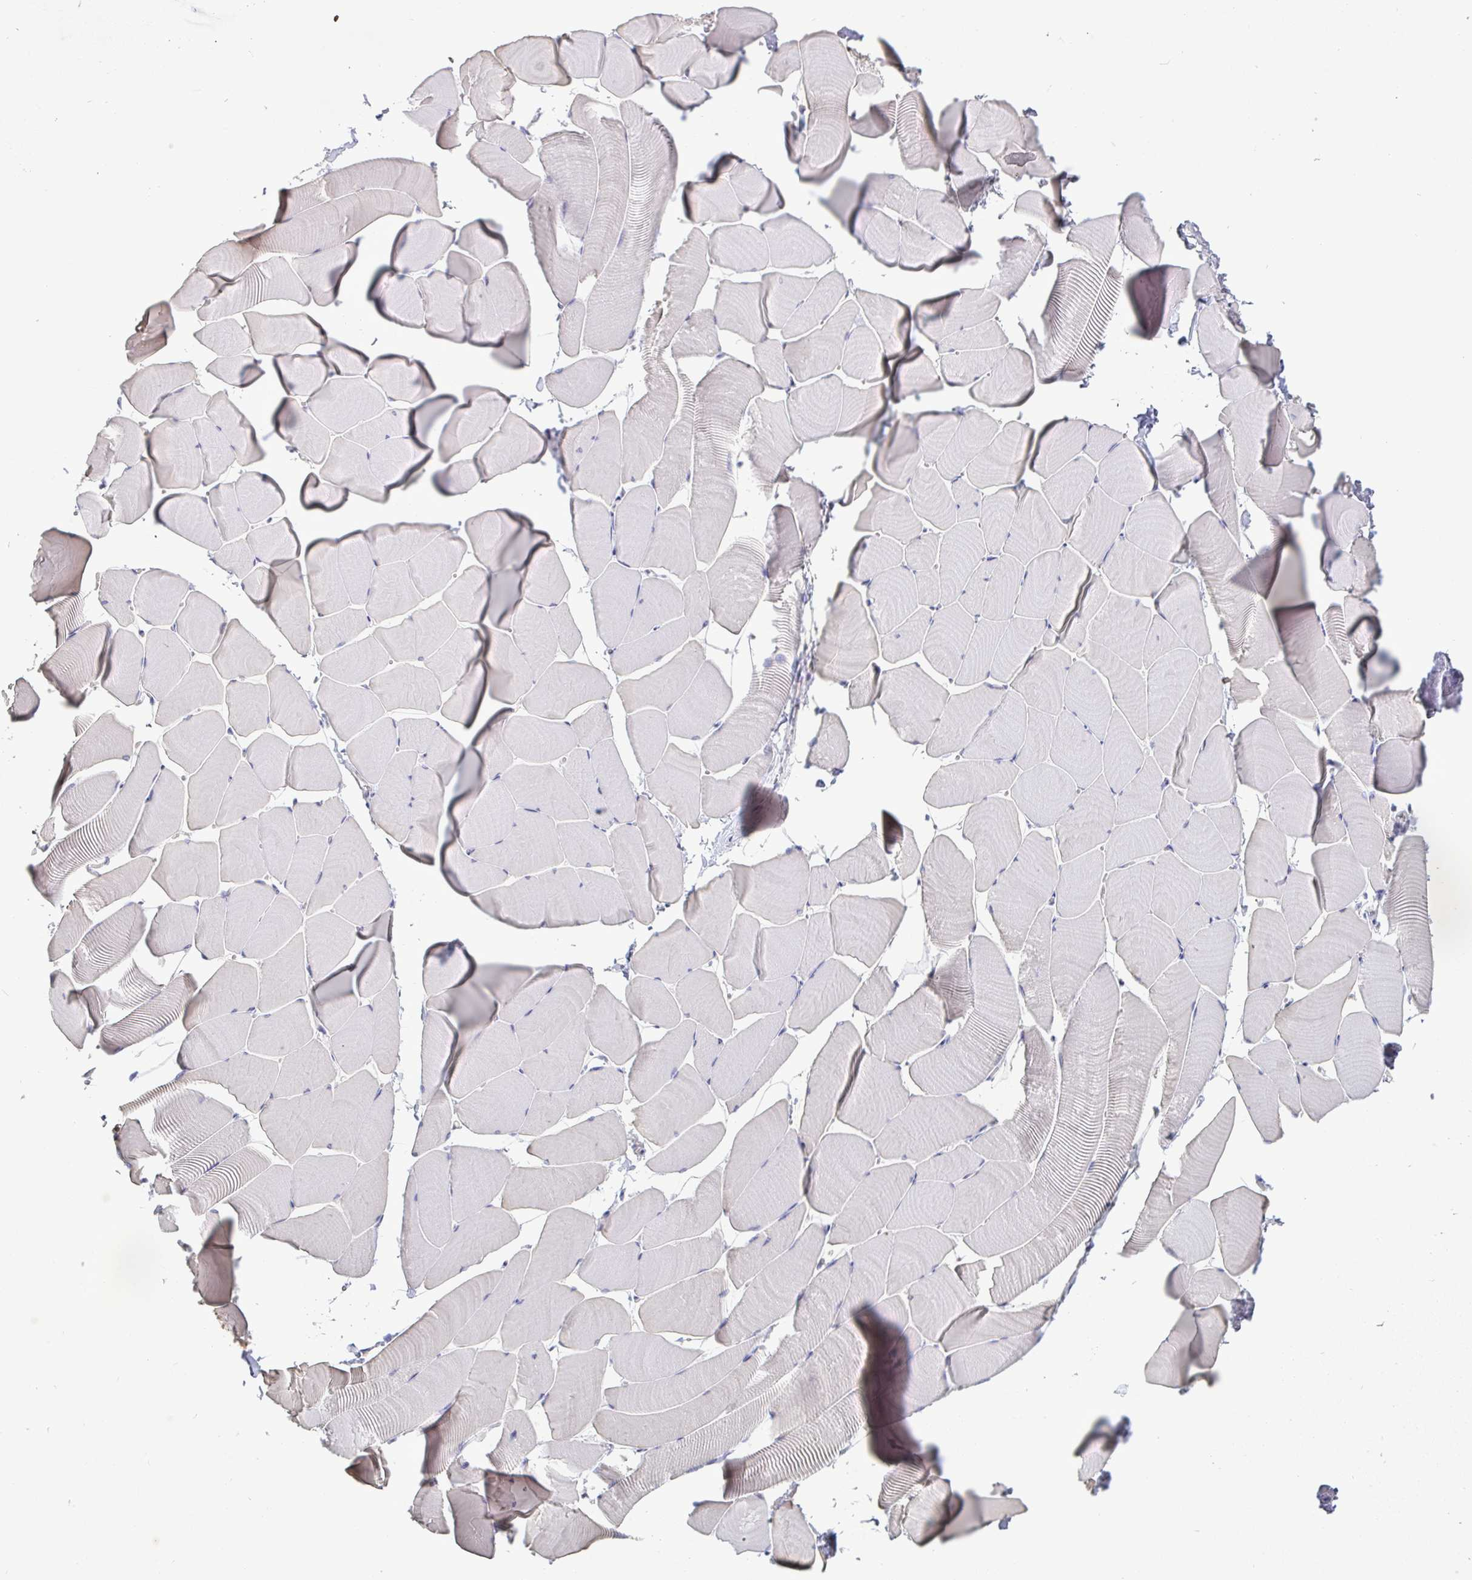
{"staining": {"intensity": "negative", "quantity": "none", "location": "none"}, "tissue": "skeletal muscle", "cell_type": "Myocytes", "image_type": "normal", "snomed": [{"axis": "morphology", "description": "Normal tissue, NOS"}, {"axis": "topography", "description": "Skeletal muscle"}], "caption": "This is a histopathology image of IHC staining of benign skeletal muscle, which shows no staining in myocytes.", "gene": "IDH1", "patient": {"sex": "male", "age": 25}}